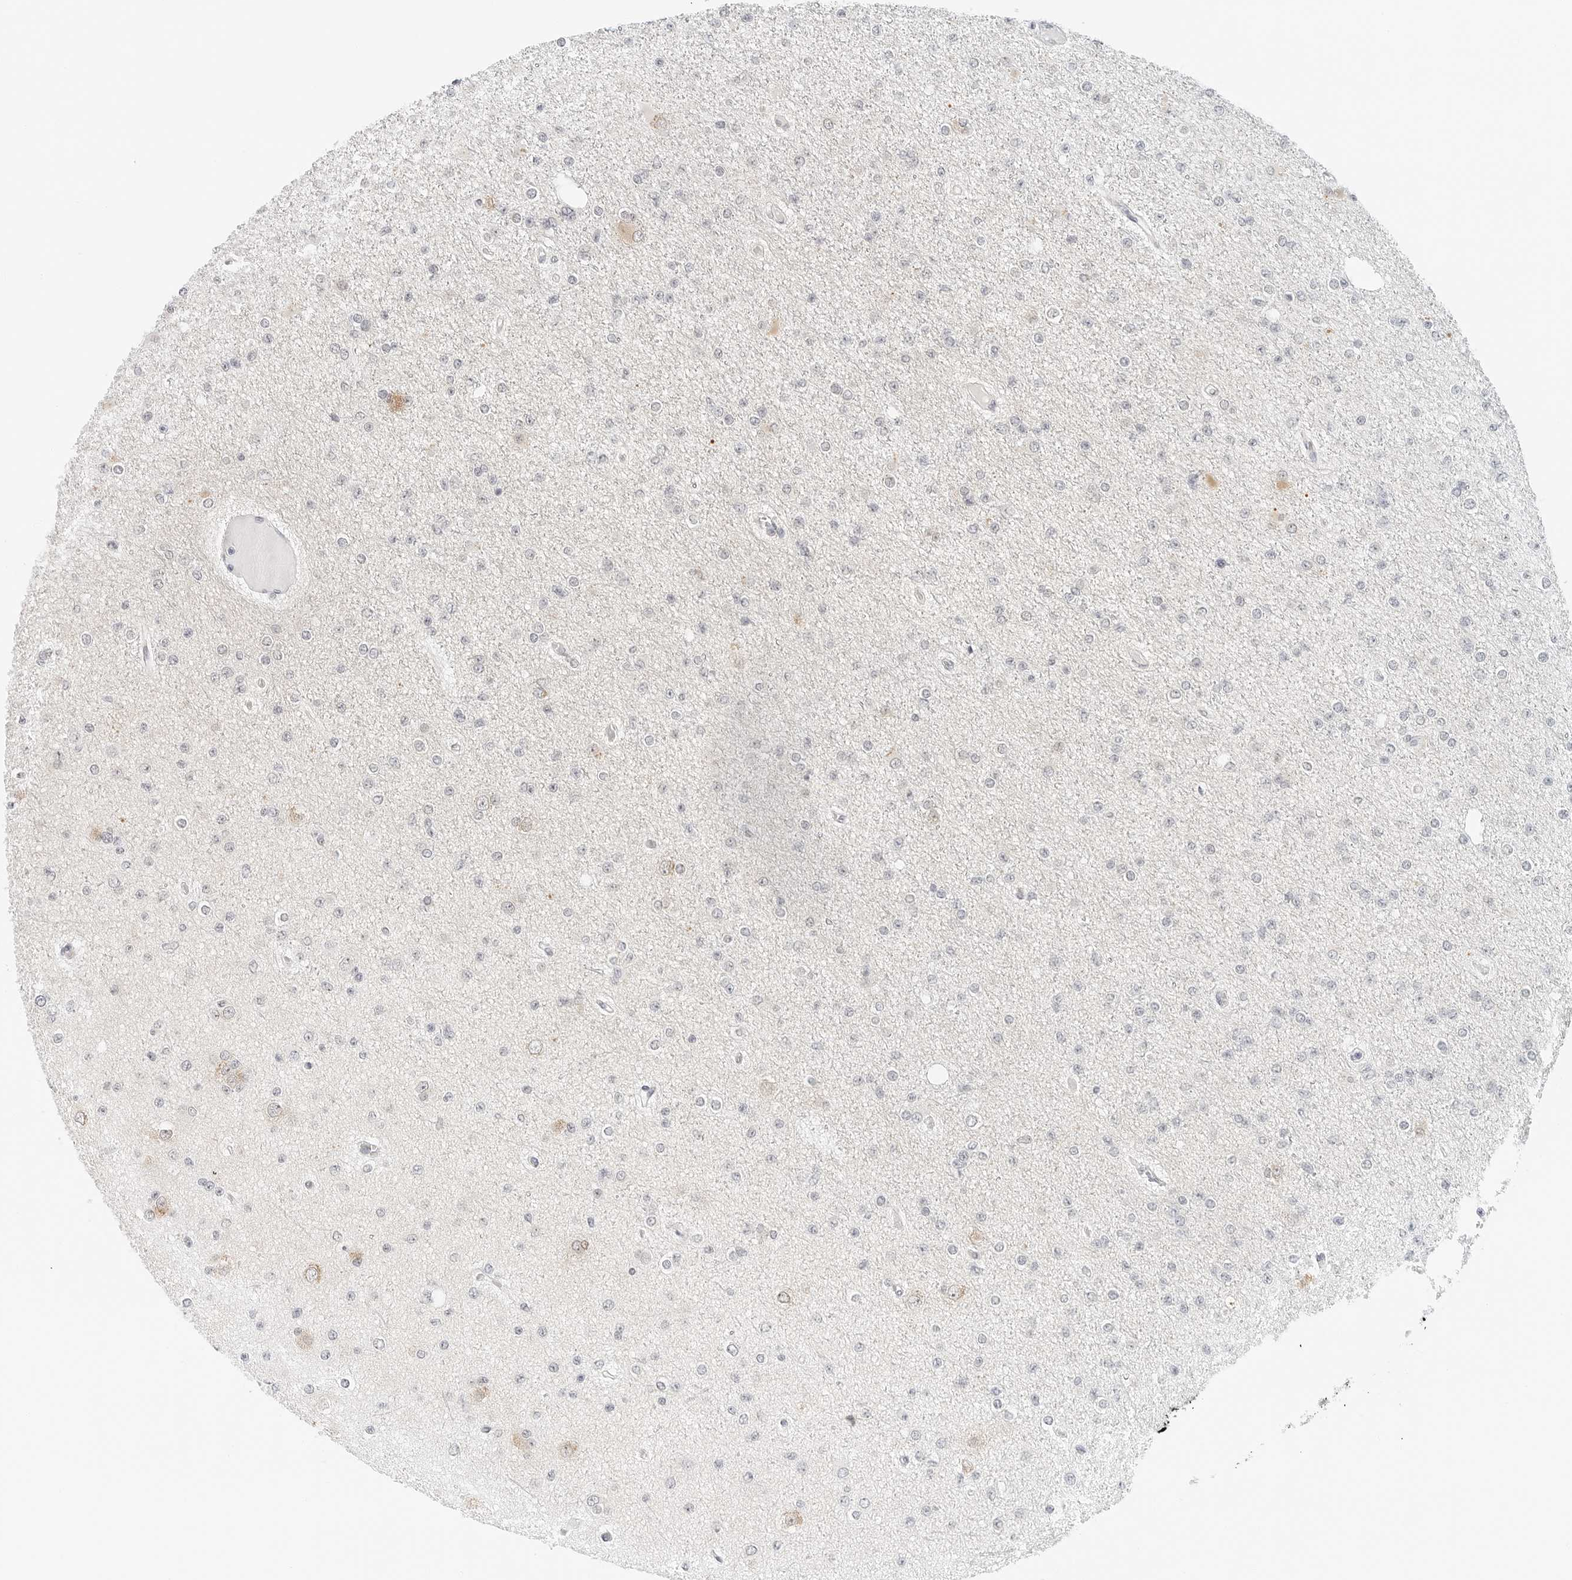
{"staining": {"intensity": "negative", "quantity": "none", "location": "none"}, "tissue": "glioma", "cell_type": "Tumor cells", "image_type": "cancer", "snomed": [{"axis": "morphology", "description": "Glioma, malignant, Low grade"}, {"axis": "topography", "description": "Brain"}], "caption": "Low-grade glioma (malignant) was stained to show a protein in brown. There is no significant staining in tumor cells.", "gene": "PARP10", "patient": {"sex": "female", "age": 22}}